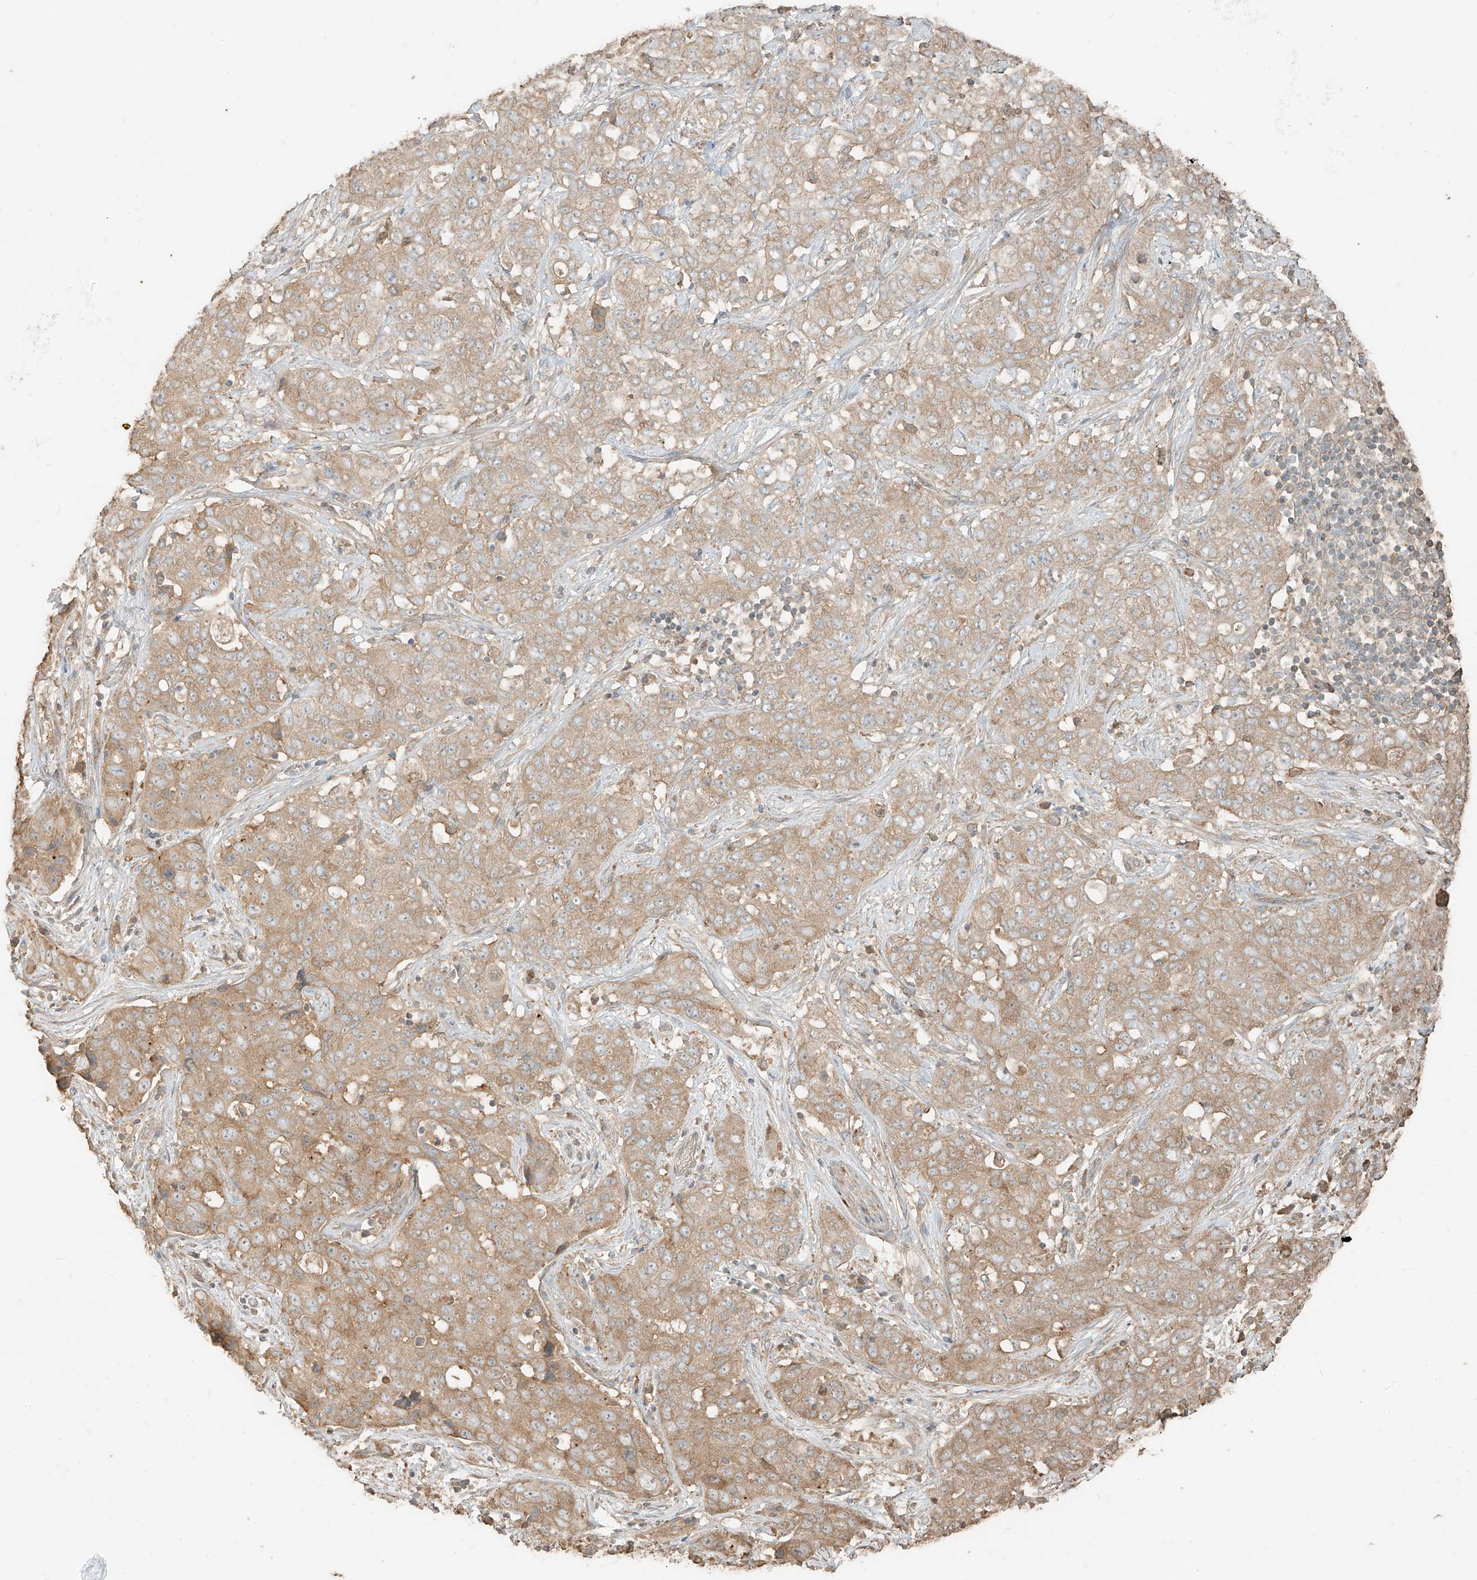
{"staining": {"intensity": "weak", "quantity": ">75%", "location": "cytoplasmic/membranous"}, "tissue": "stomach cancer", "cell_type": "Tumor cells", "image_type": "cancer", "snomed": [{"axis": "morphology", "description": "Normal tissue, NOS"}, {"axis": "morphology", "description": "Adenocarcinoma, NOS"}, {"axis": "topography", "description": "Lymph node"}, {"axis": "topography", "description": "Stomach"}], "caption": "Immunohistochemistry (IHC) micrograph of neoplastic tissue: stomach adenocarcinoma stained using IHC reveals low levels of weak protein expression localized specifically in the cytoplasmic/membranous of tumor cells, appearing as a cytoplasmic/membranous brown color.", "gene": "RFTN2", "patient": {"sex": "male", "age": 48}}